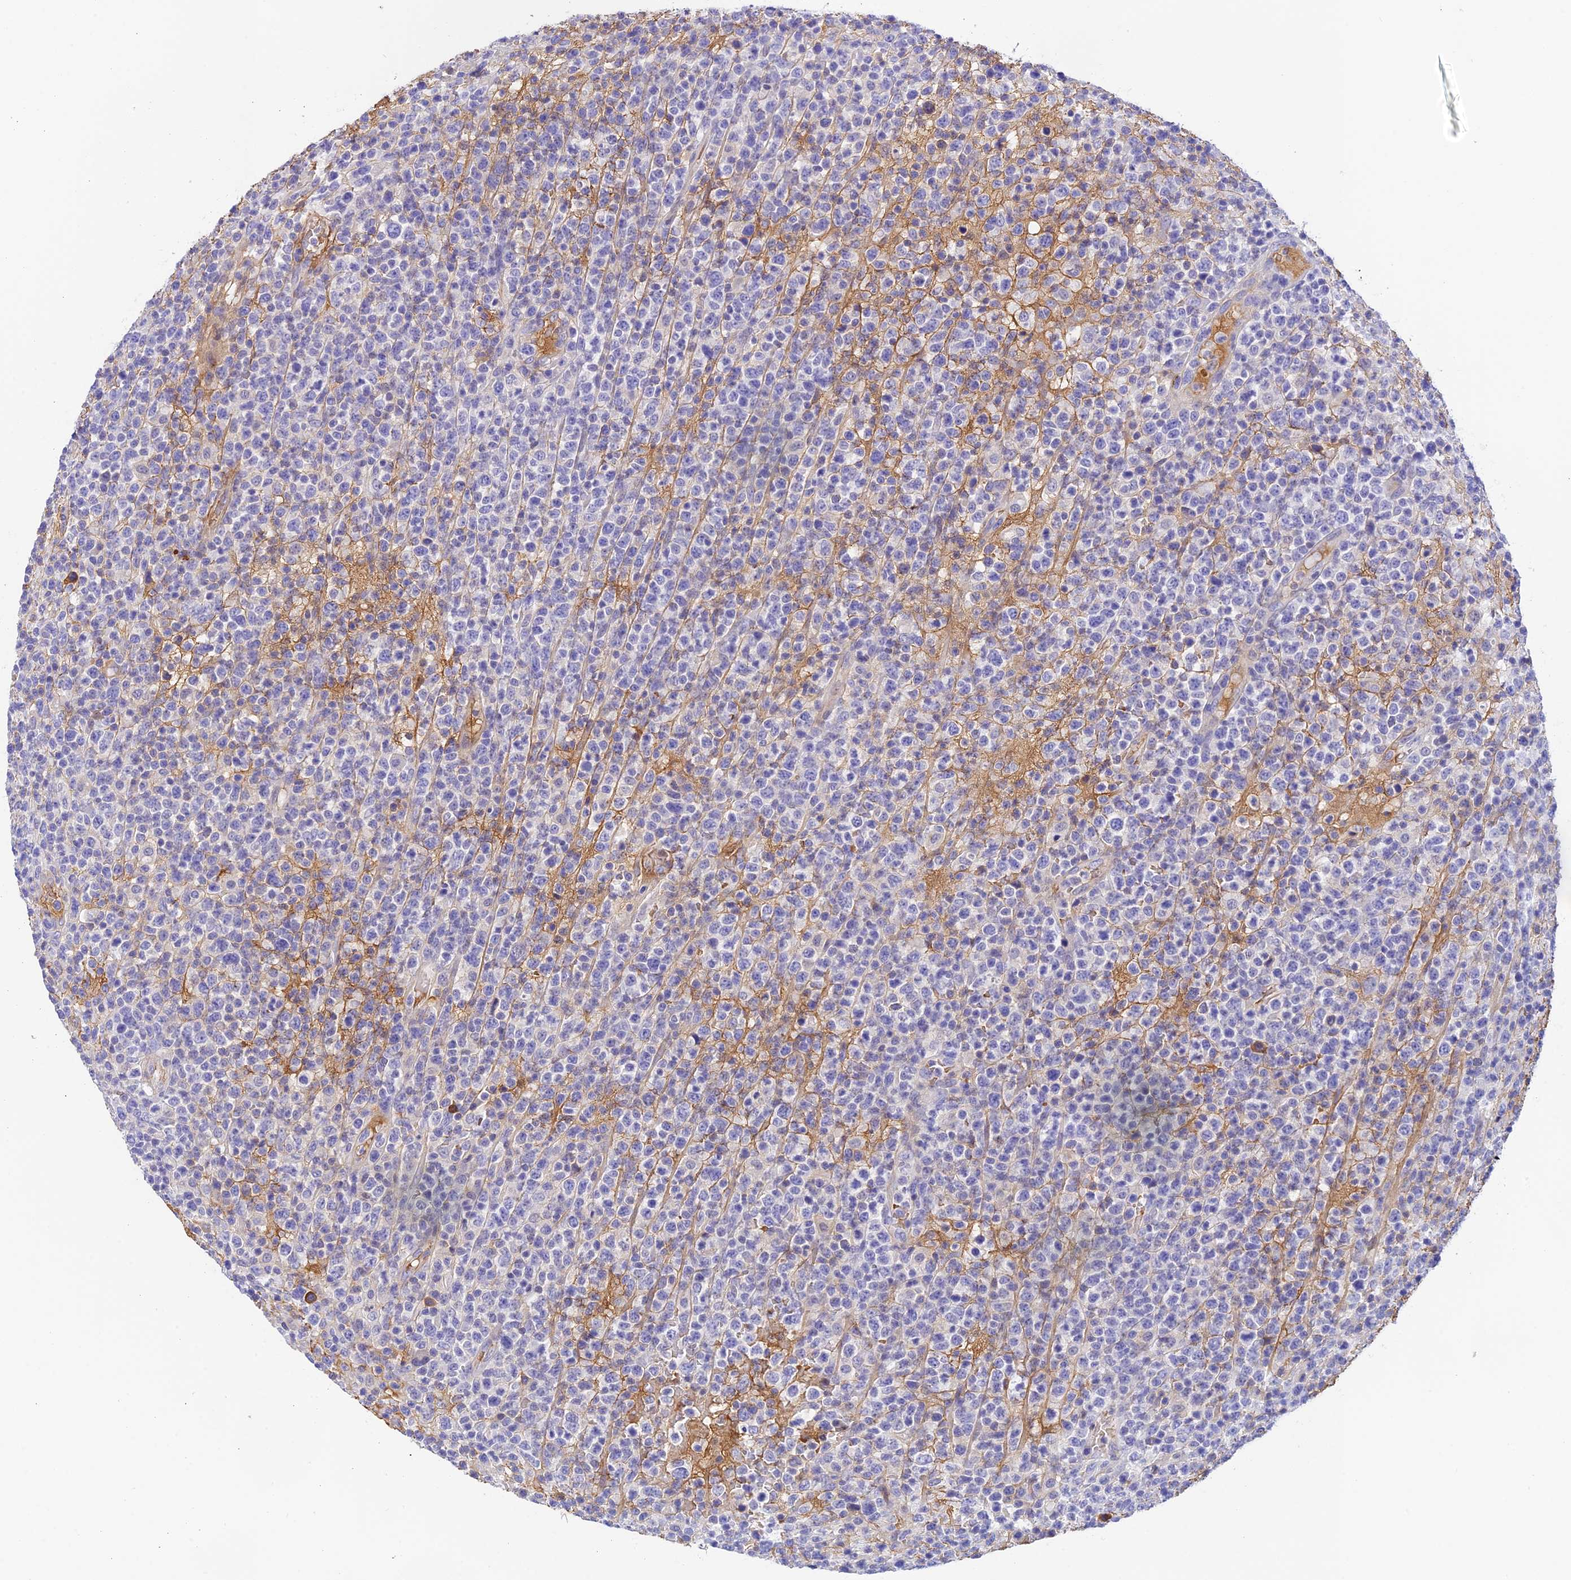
{"staining": {"intensity": "negative", "quantity": "none", "location": "none"}, "tissue": "lymphoma", "cell_type": "Tumor cells", "image_type": "cancer", "snomed": [{"axis": "morphology", "description": "Malignant lymphoma, non-Hodgkin's type, High grade"}, {"axis": "topography", "description": "Colon"}], "caption": "Tumor cells show no significant protein staining in high-grade malignant lymphoma, non-Hodgkin's type.", "gene": "HDHD2", "patient": {"sex": "female", "age": 53}}